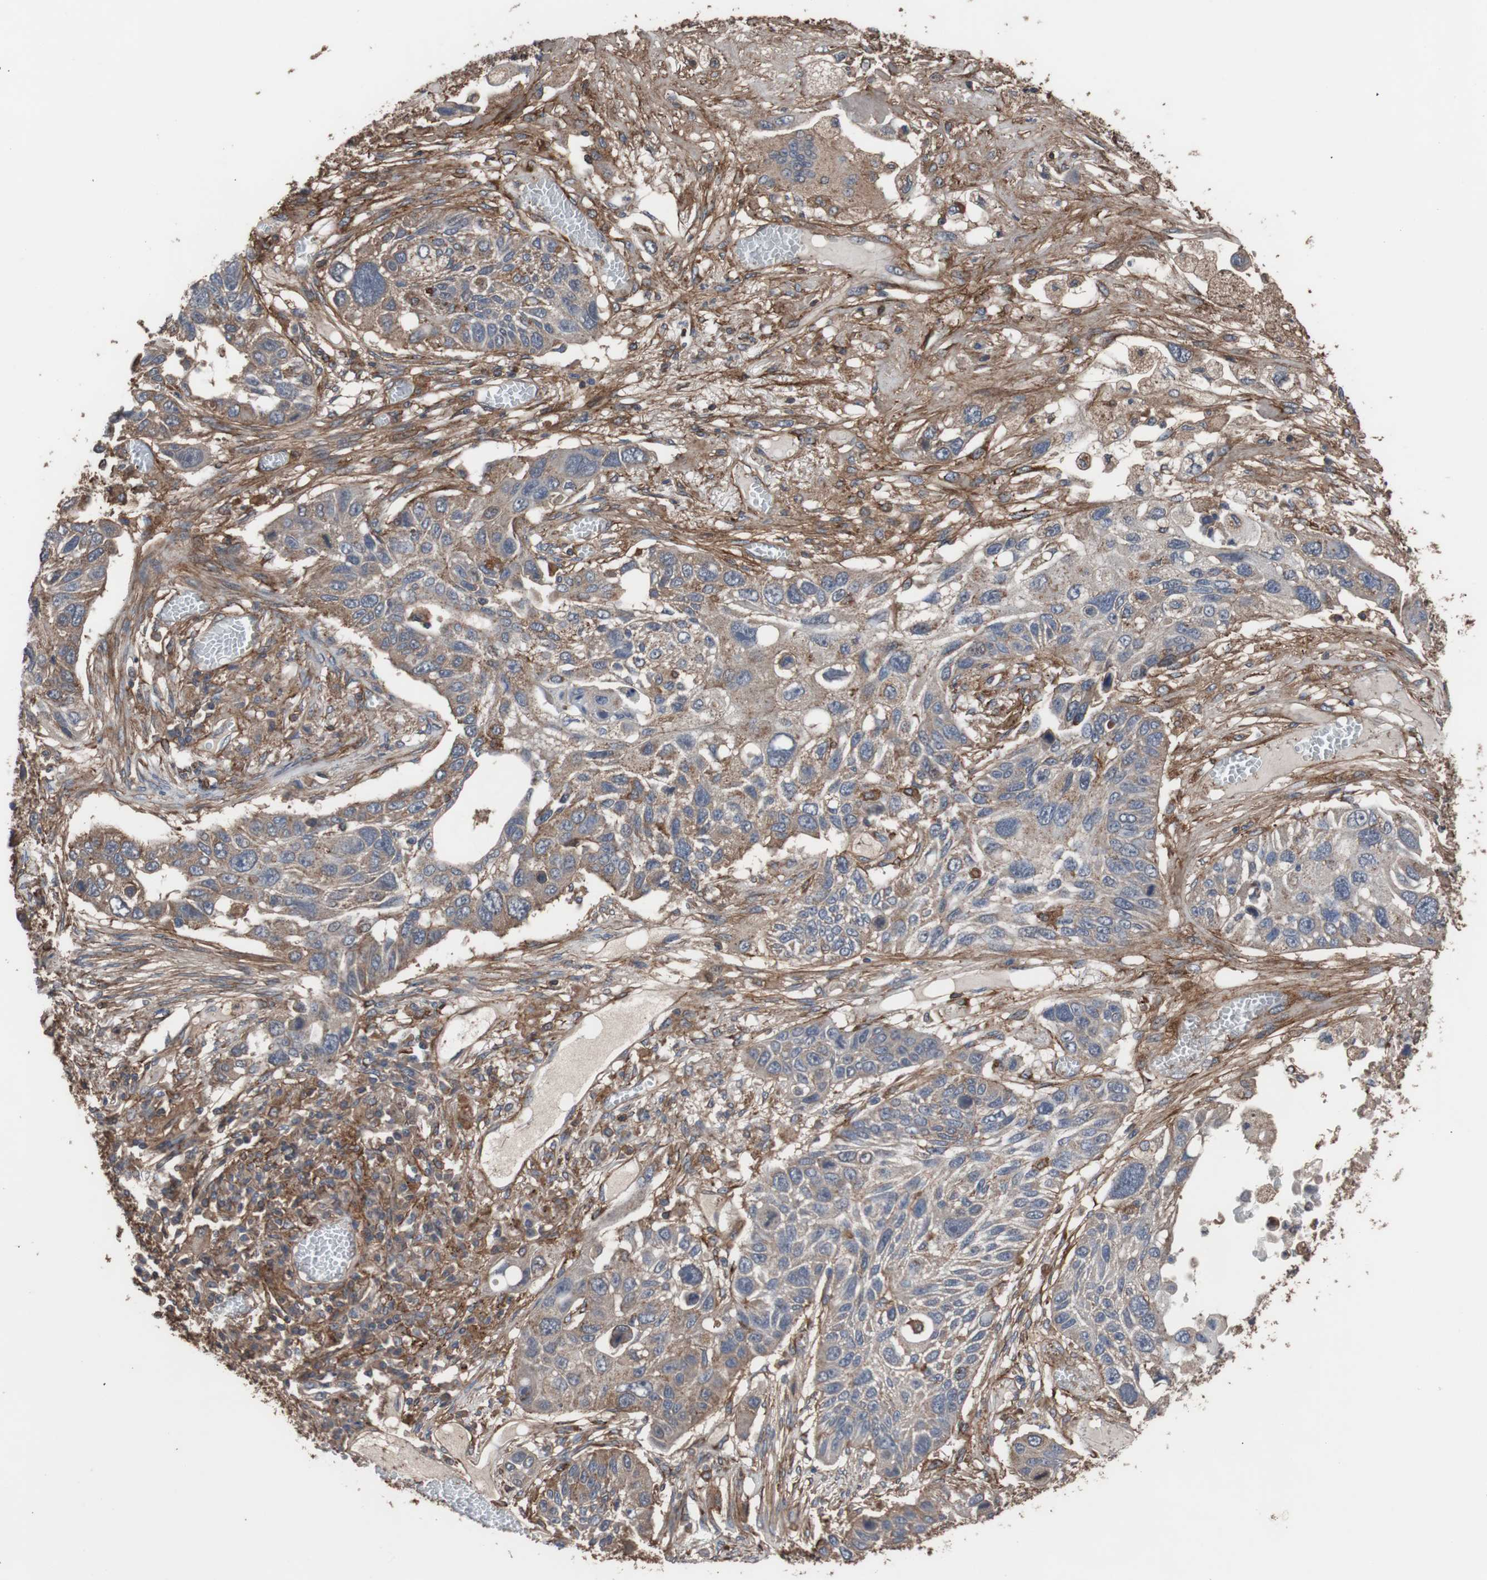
{"staining": {"intensity": "weak", "quantity": ">75%", "location": "cytoplasmic/membranous"}, "tissue": "lung cancer", "cell_type": "Tumor cells", "image_type": "cancer", "snomed": [{"axis": "morphology", "description": "Squamous cell carcinoma, NOS"}, {"axis": "topography", "description": "Lung"}], "caption": "A brown stain shows weak cytoplasmic/membranous staining of a protein in human lung cancer tumor cells.", "gene": "COL6A2", "patient": {"sex": "male", "age": 71}}